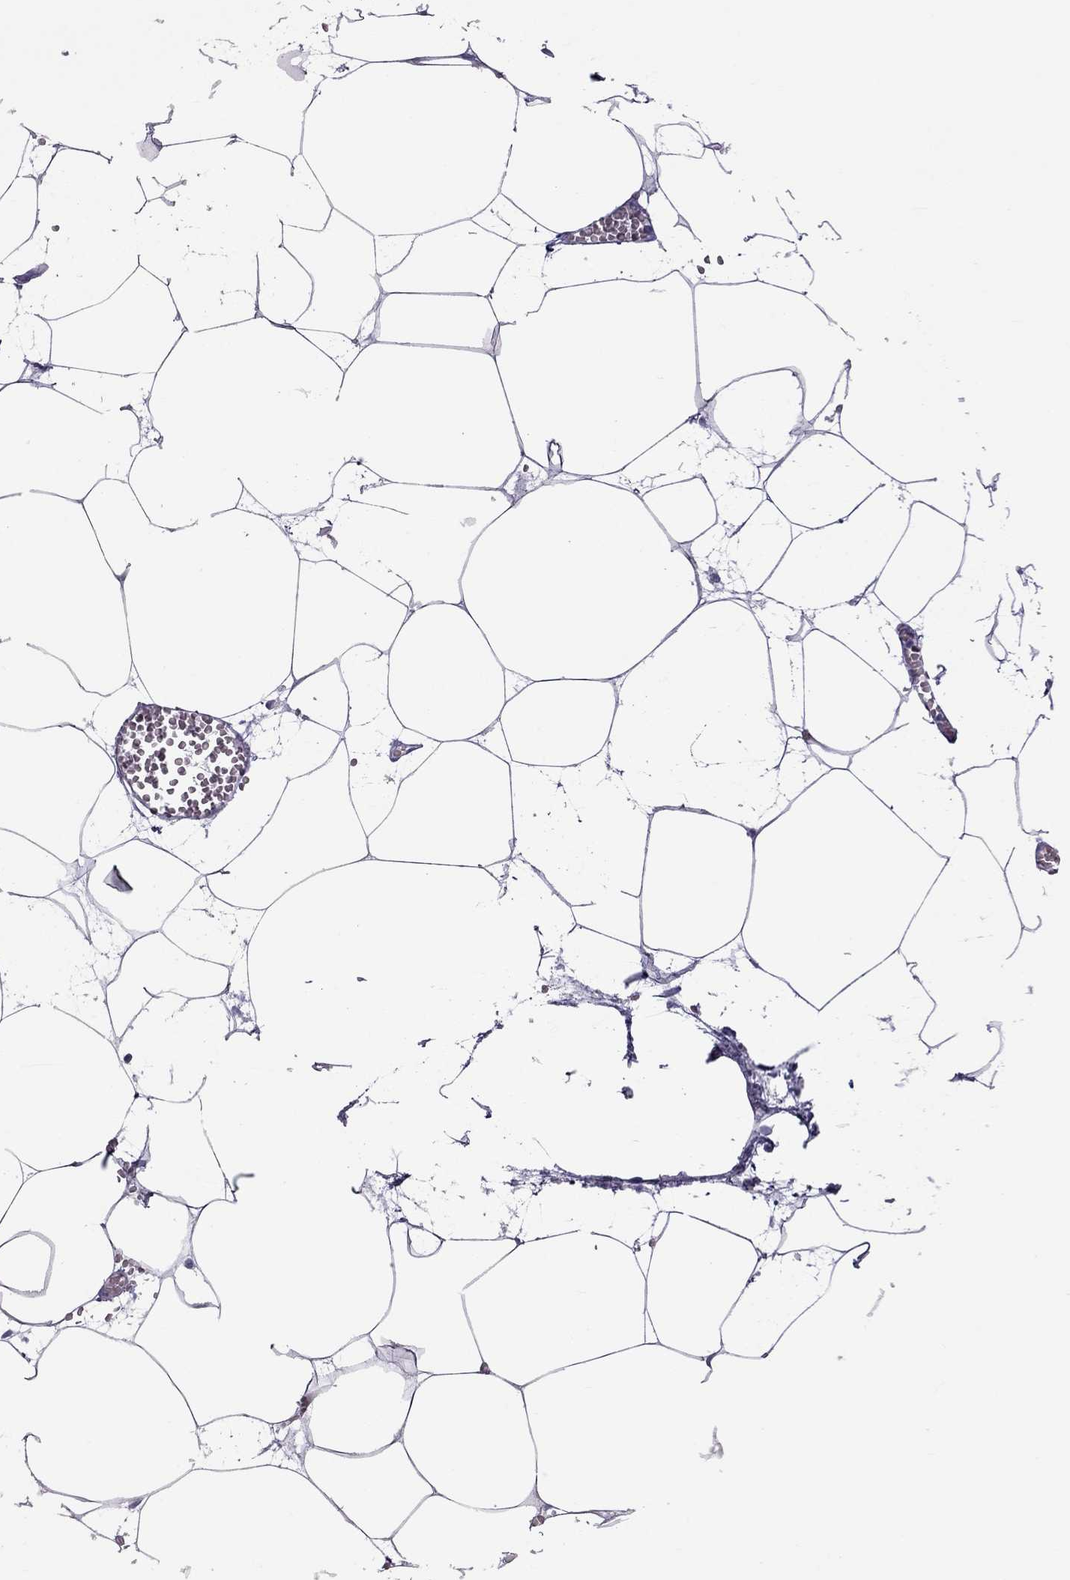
{"staining": {"intensity": "negative", "quantity": "none", "location": "none"}, "tissue": "adipose tissue", "cell_type": "Adipocytes", "image_type": "normal", "snomed": [{"axis": "morphology", "description": "Normal tissue, NOS"}, {"axis": "topography", "description": "Adipose tissue"}, {"axis": "topography", "description": "Pancreas"}, {"axis": "topography", "description": "Peripheral nerve tissue"}], "caption": "Immunohistochemistry (IHC) micrograph of benign adipose tissue stained for a protein (brown), which demonstrates no positivity in adipocytes. (DAB (3,3'-diaminobenzidine) immunohistochemistry (IHC), high magnification).", "gene": "TEX14", "patient": {"sex": "female", "age": 58}}